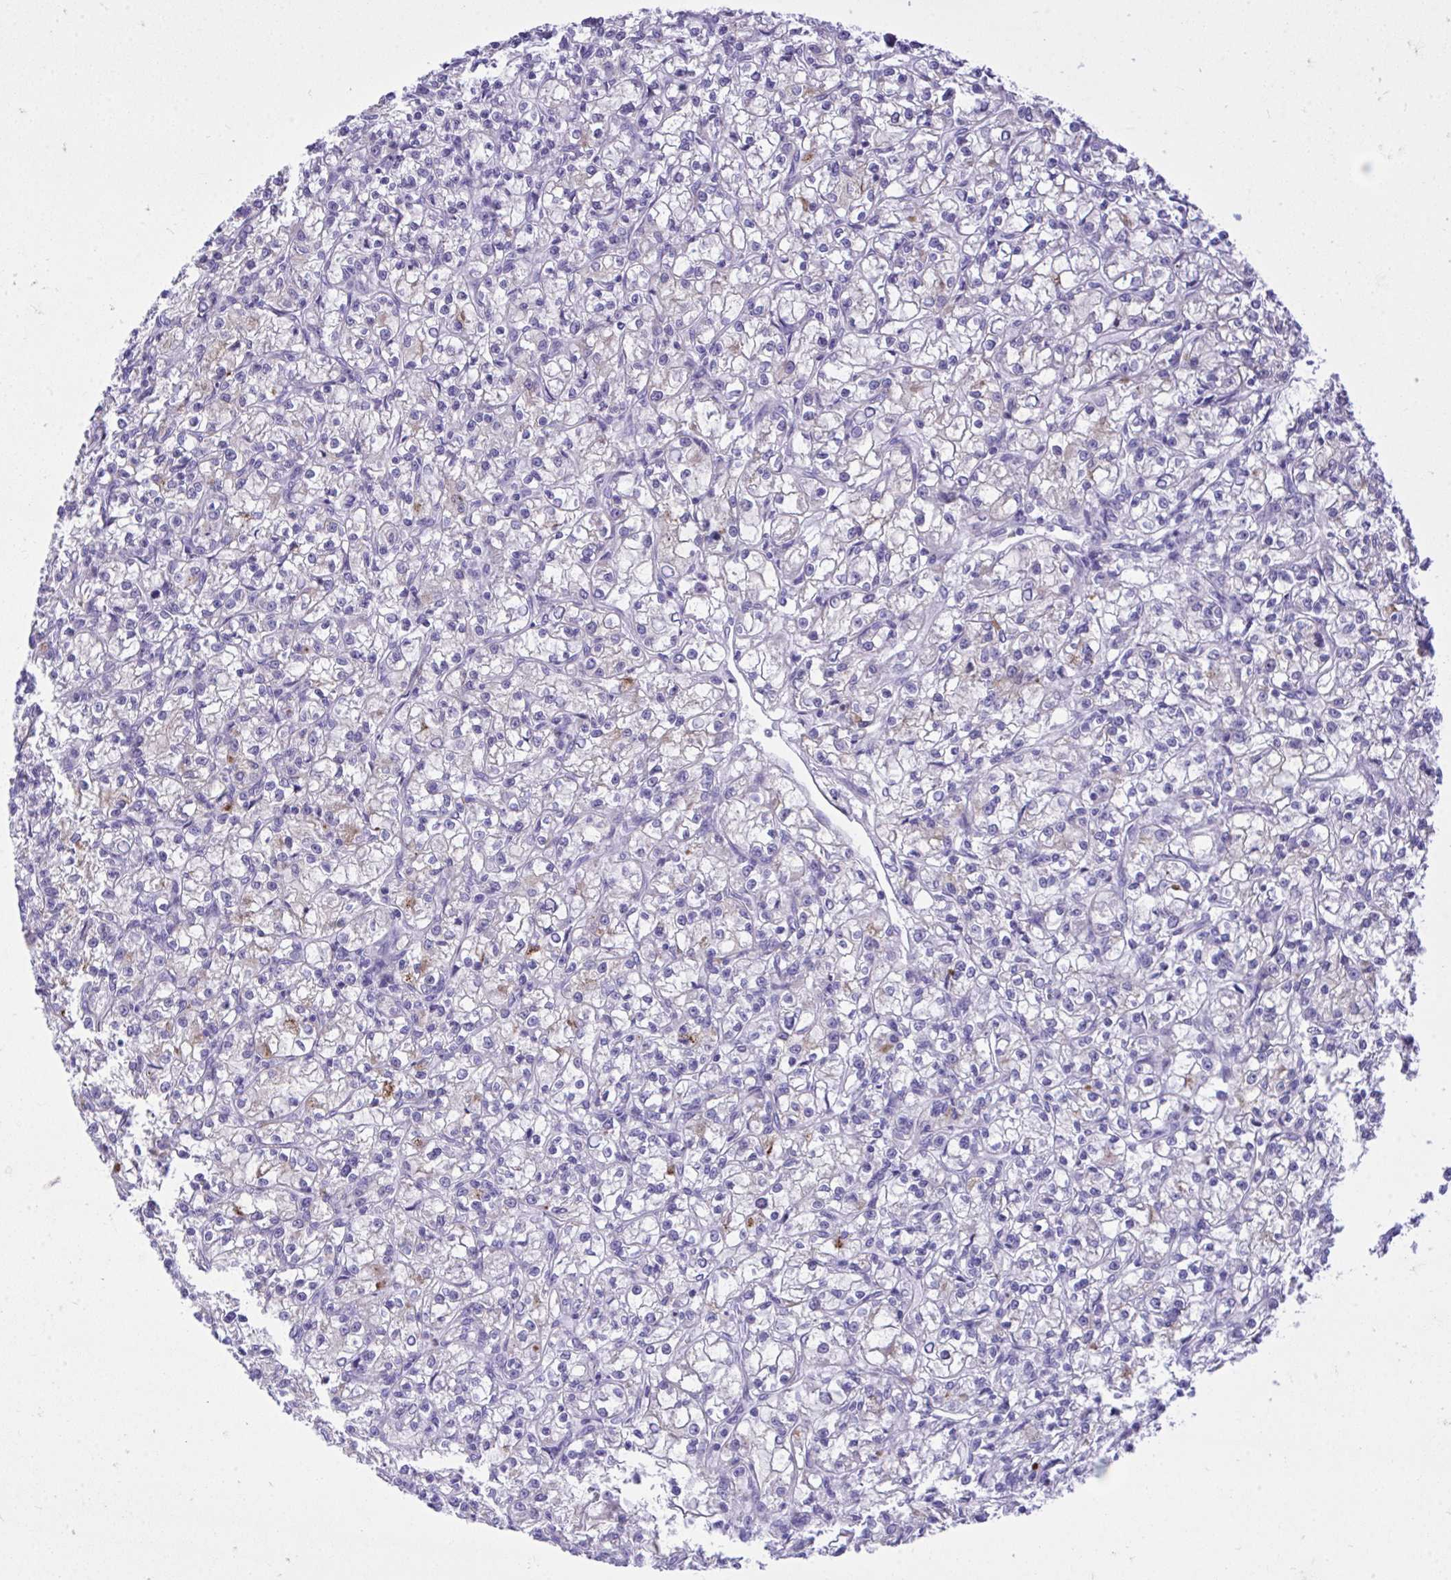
{"staining": {"intensity": "negative", "quantity": "none", "location": "none"}, "tissue": "renal cancer", "cell_type": "Tumor cells", "image_type": "cancer", "snomed": [{"axis": "morphology", "description": "Adenocarcinoma, NOS"}, {"axis": "topography", "description": "Kidney"}], "caption": "Immunohistochemistry of human renal cancer reveals no positivity in tumor cells.", "gene": "HRG", "patient": {"sex": "female", "age": 59}}